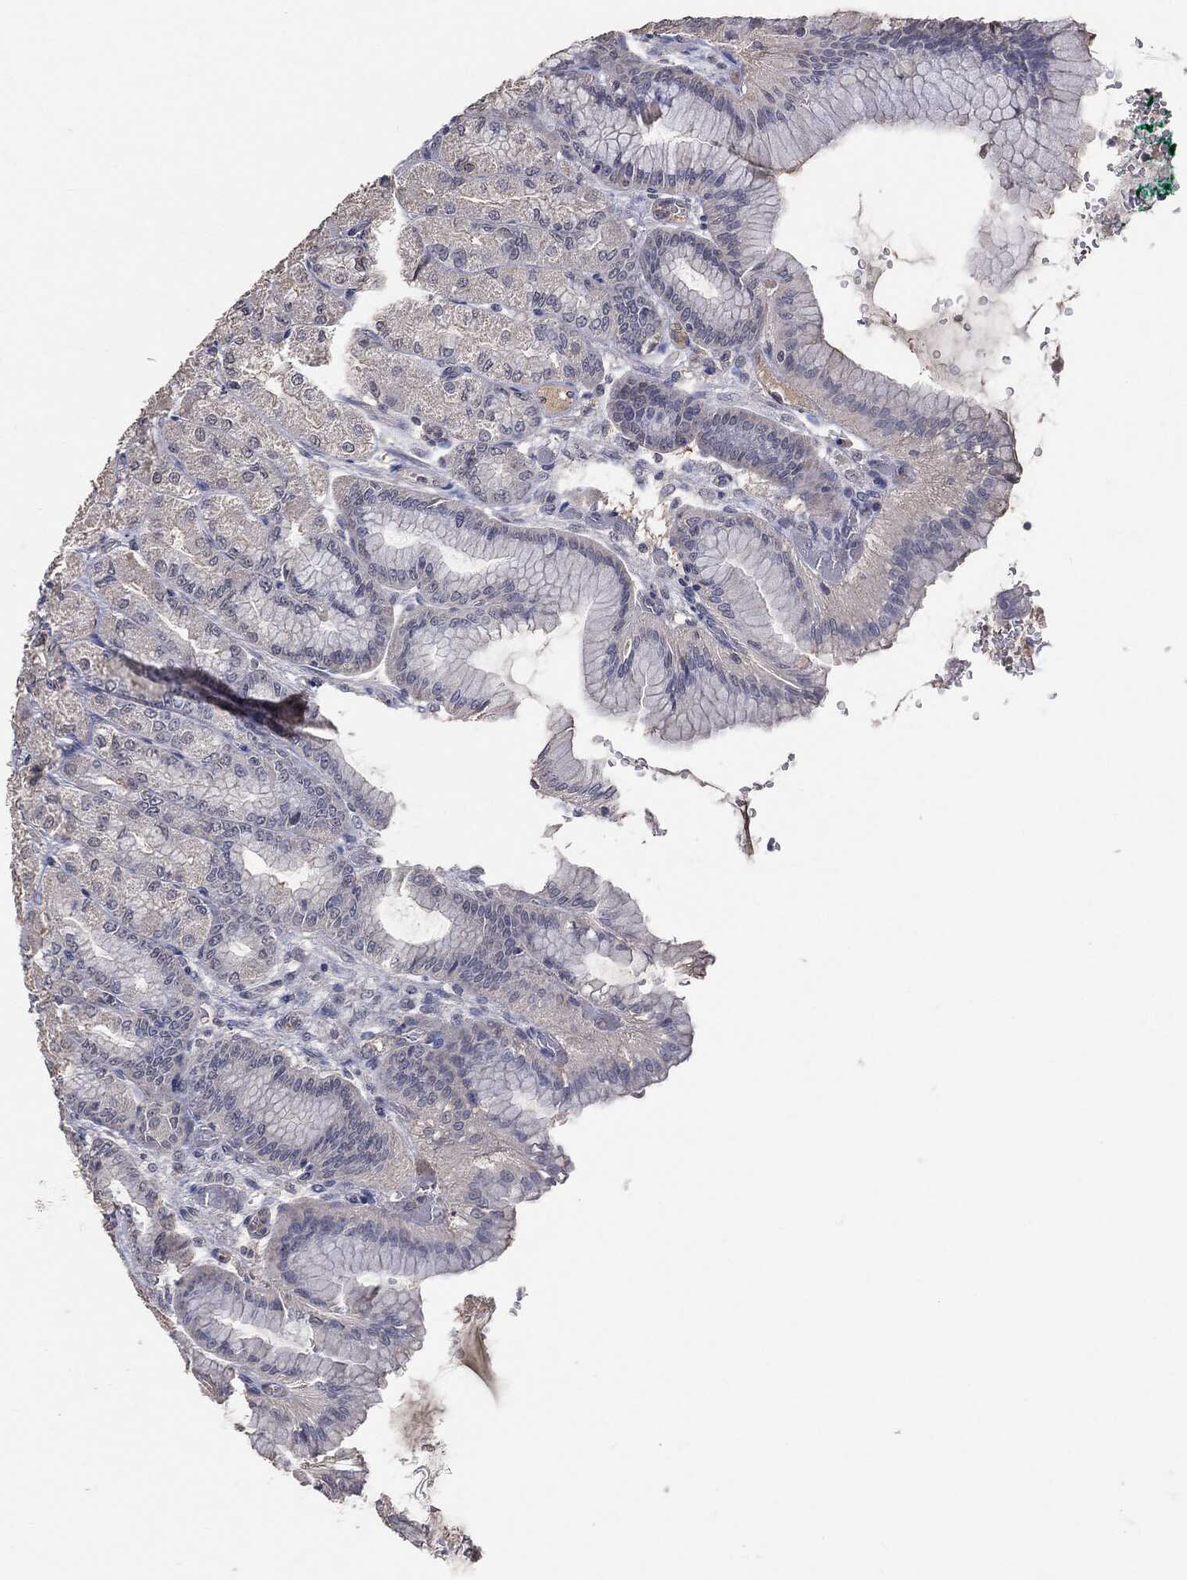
{"staining": {"intensity": "negative", "quantity": "none", "location": "none"}, "tissue": "stomach", "cell_type": "Glandular cells", "image_type": "normal", "snomed": [{"axis": "morphology", "description": "Normal tissue, NOS"}, {"axis": "morphology", "description": "Adenocarcinoma, NOS"}, {"axis": "morphology", "description": "Adenocarcinoma, High grade"}, {"axis": "topography", "description": "Stomach, upper"}, {"axis": "topography", "description": "Stomach"}], "caption": "This is a photomicrograph of IHC staining of benign stomach, which shows no staining in glandular cells. (Brightfield microscopy of DAB immunohistochemistry (IHC) at high magnification).", "gene": "SNAP25", "patient": {"sex": "female", "age": 65}}